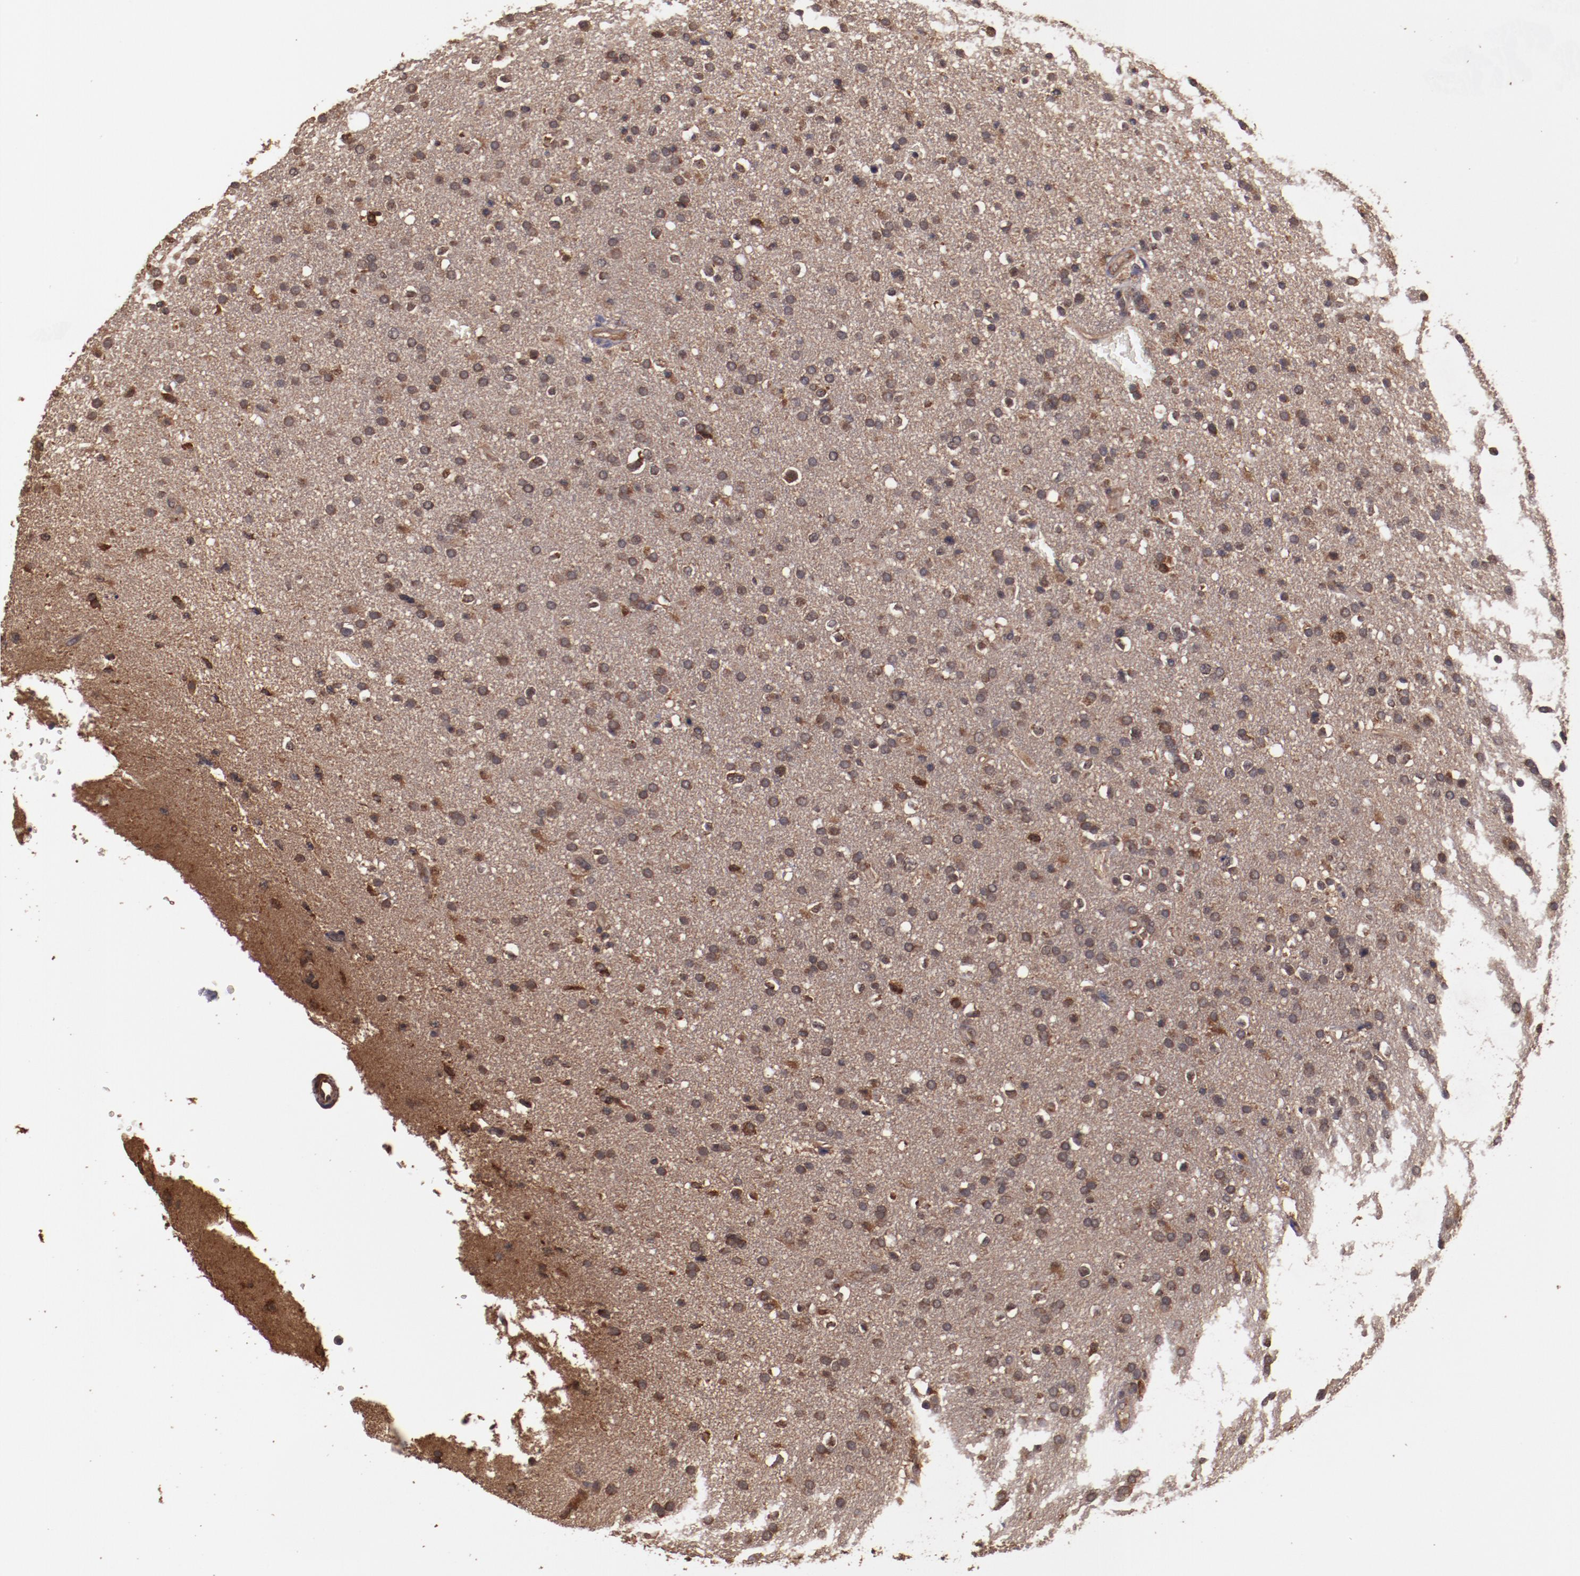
{"staining": {"intensity": "moderate", "quantity": ">75%", "location": "cytoplasmic/membranous"}, "tissue": "glioma", "cell_type": "Tumor cells", "image_type": "cancer", "snomed": [{"axis": "morphology", "description": "Glioma, malignant, High grade"}, {"axis": "topography", "description": "Brain"}], "caption": "Immunohistochemical staining of malignant glioma (high-grade) reveals medium levels of moderate cytoplasmic/membranous staining in approximately >75% of tumor cells. The protein of interest is shown in brown color, while the nuclei are stained blue.", "gene": "TXNDC16", "patient": {"sex": "male", "age": 33}}